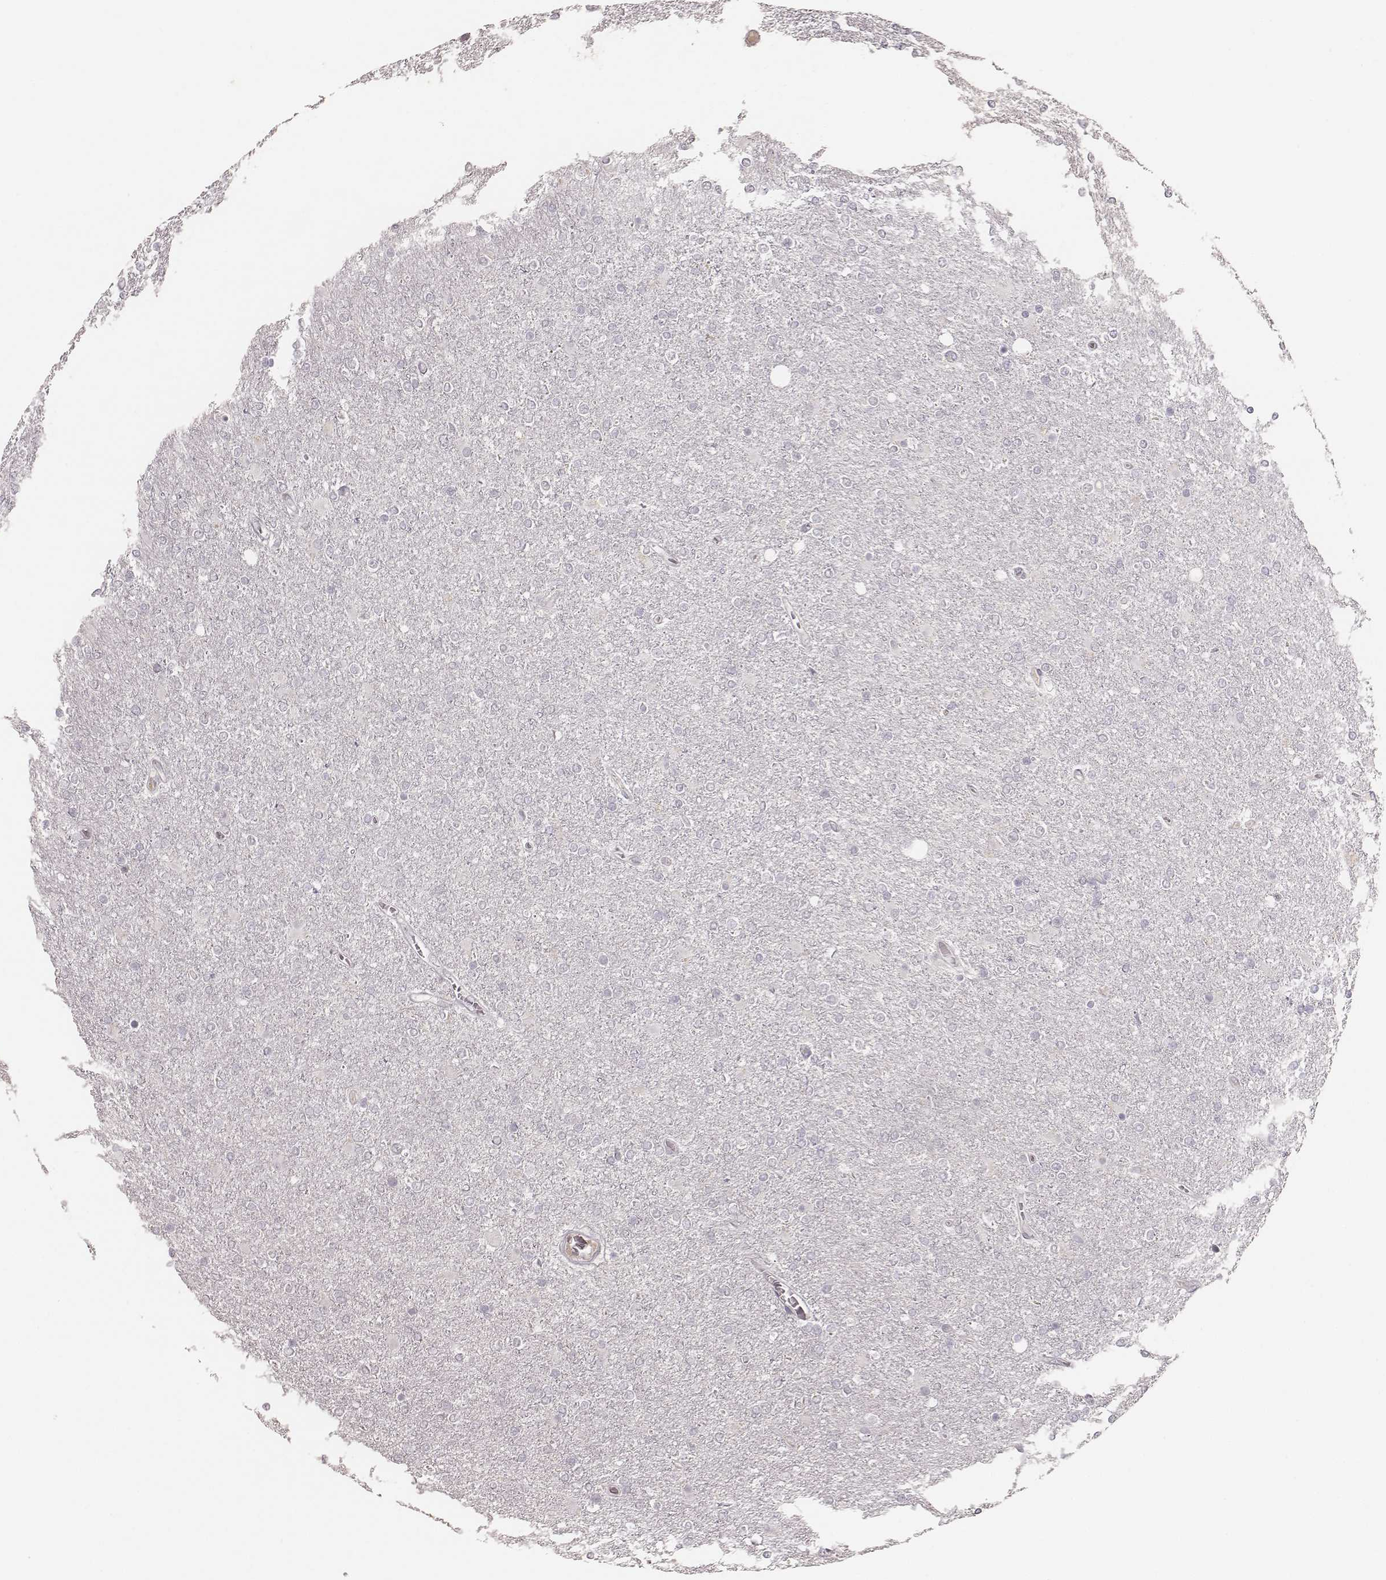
{"staining": {"intensity": "negative", "quantity": "none", "location": "none"}, "tissue": "glioma", "cell_type": "Tumor cells", "image_type": "cancer", "snomed": [{"axis": "morphology", "description": "Glioma, malignant, High grade"}, {"axis": "topography", "description": "Cerebral cortex"}], "caption": "There is no significant staining in tumor cells of glioma. Brightfield microscopy of IHC stained with DAB (brown) and hematoxylin (blue), captured at high magnification.", "gene": "LY6K", "patient": {"sex": "male", "age": 70}}